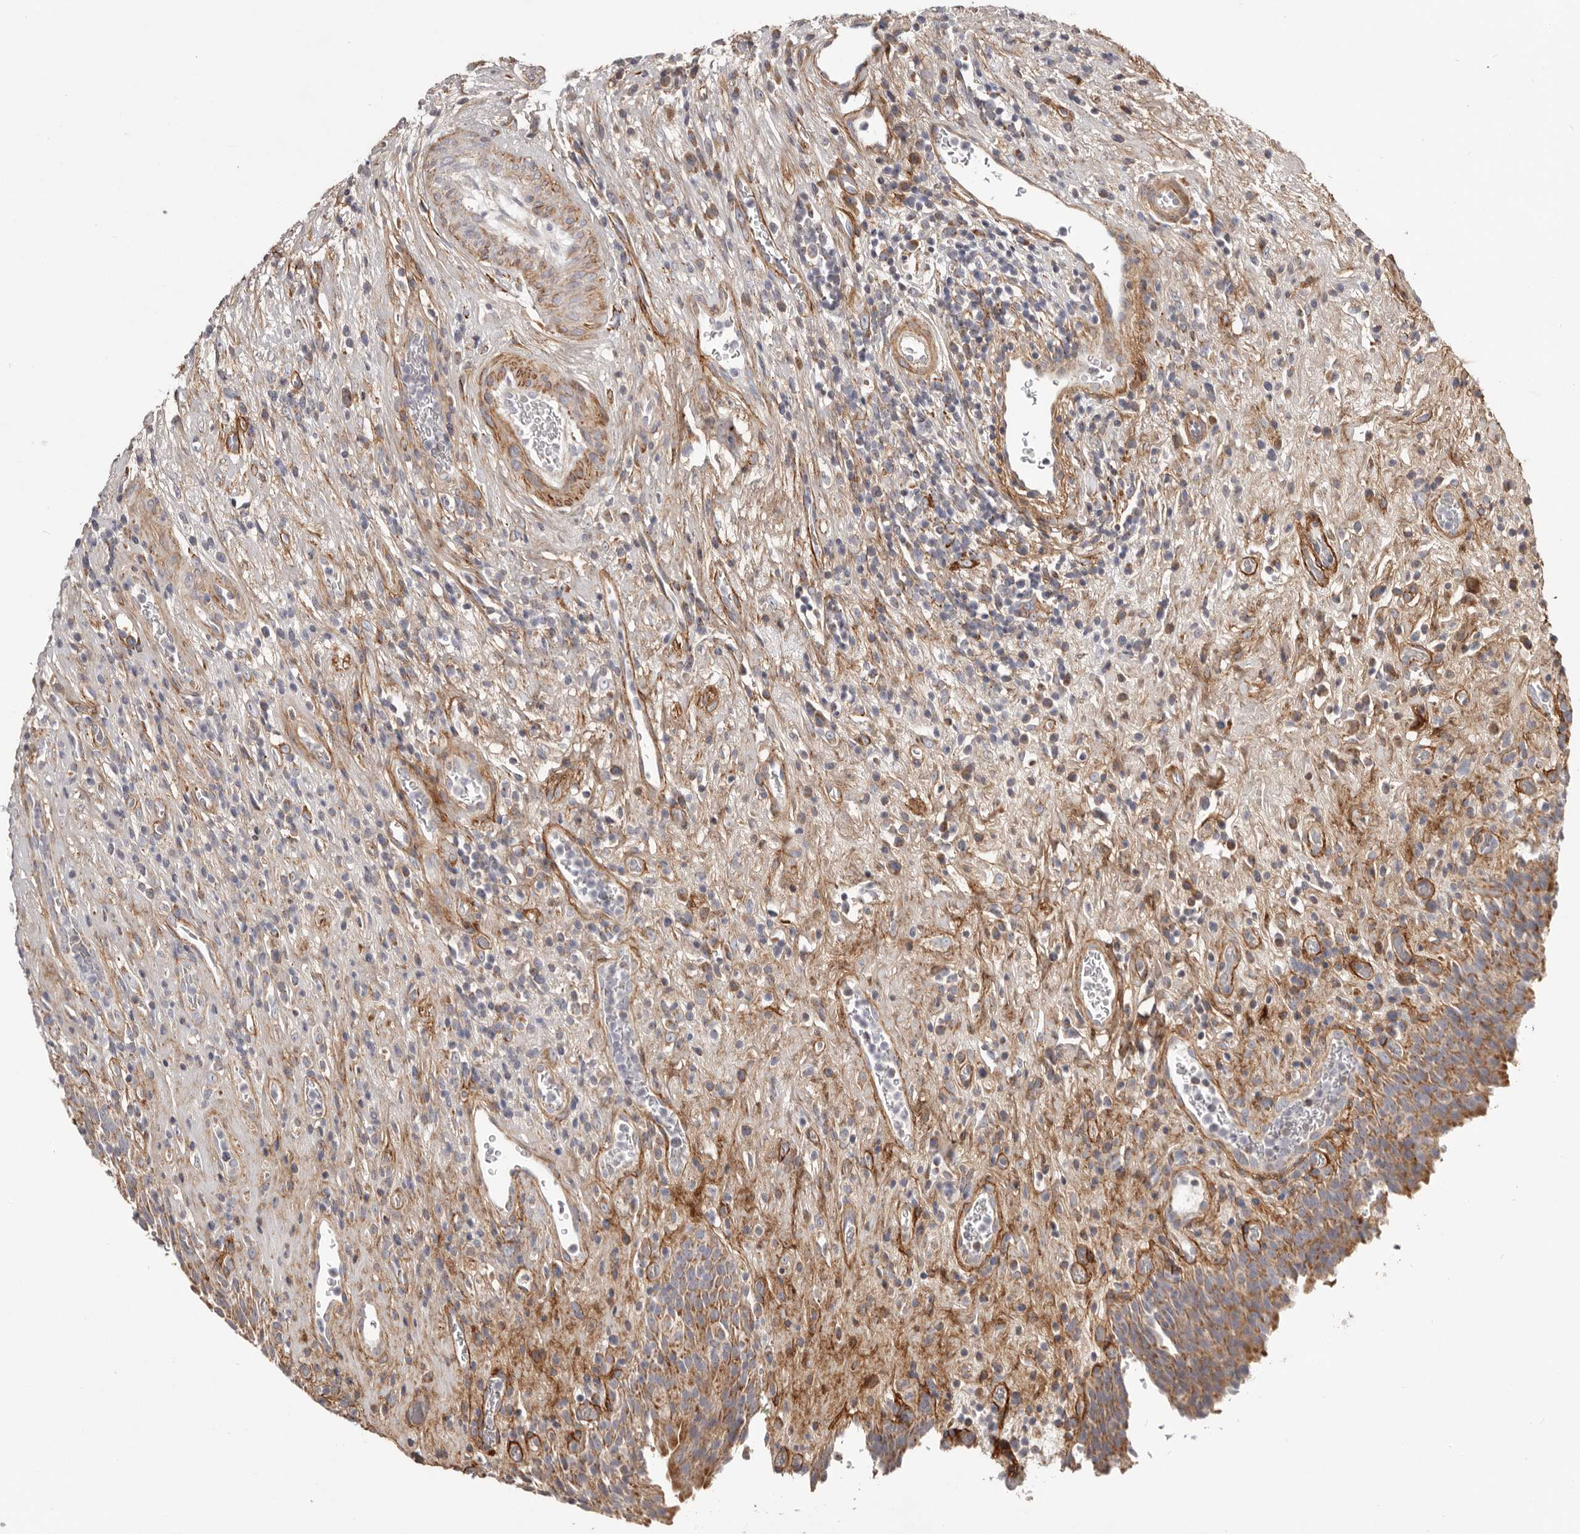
{"staining": {"intensity": "moderate", "quantity": "25%-75%", "location": "cytoplasmic/membranous"}, "tissue": "urinary bladder", "cell_type": "Urothelial cells", "image_type": "normal", "snomed": [{"axis": "morphology", "description": "Normal tissue, NOS"}, {"axis": "morphology", "description": "Inflammation, NOS"}, {"axis": "topography", "description": "Urinary bladder"}], "caption": "A photomicrograph showing moderate cytoplasmic/membranous positivity in approximately 25%-75% of urothelial cells in normal urinary bladder, as visualized by brown immunohistochemical staining.", "gene": "MRPS10", "patient": {"sex": "female", "age": 75}}